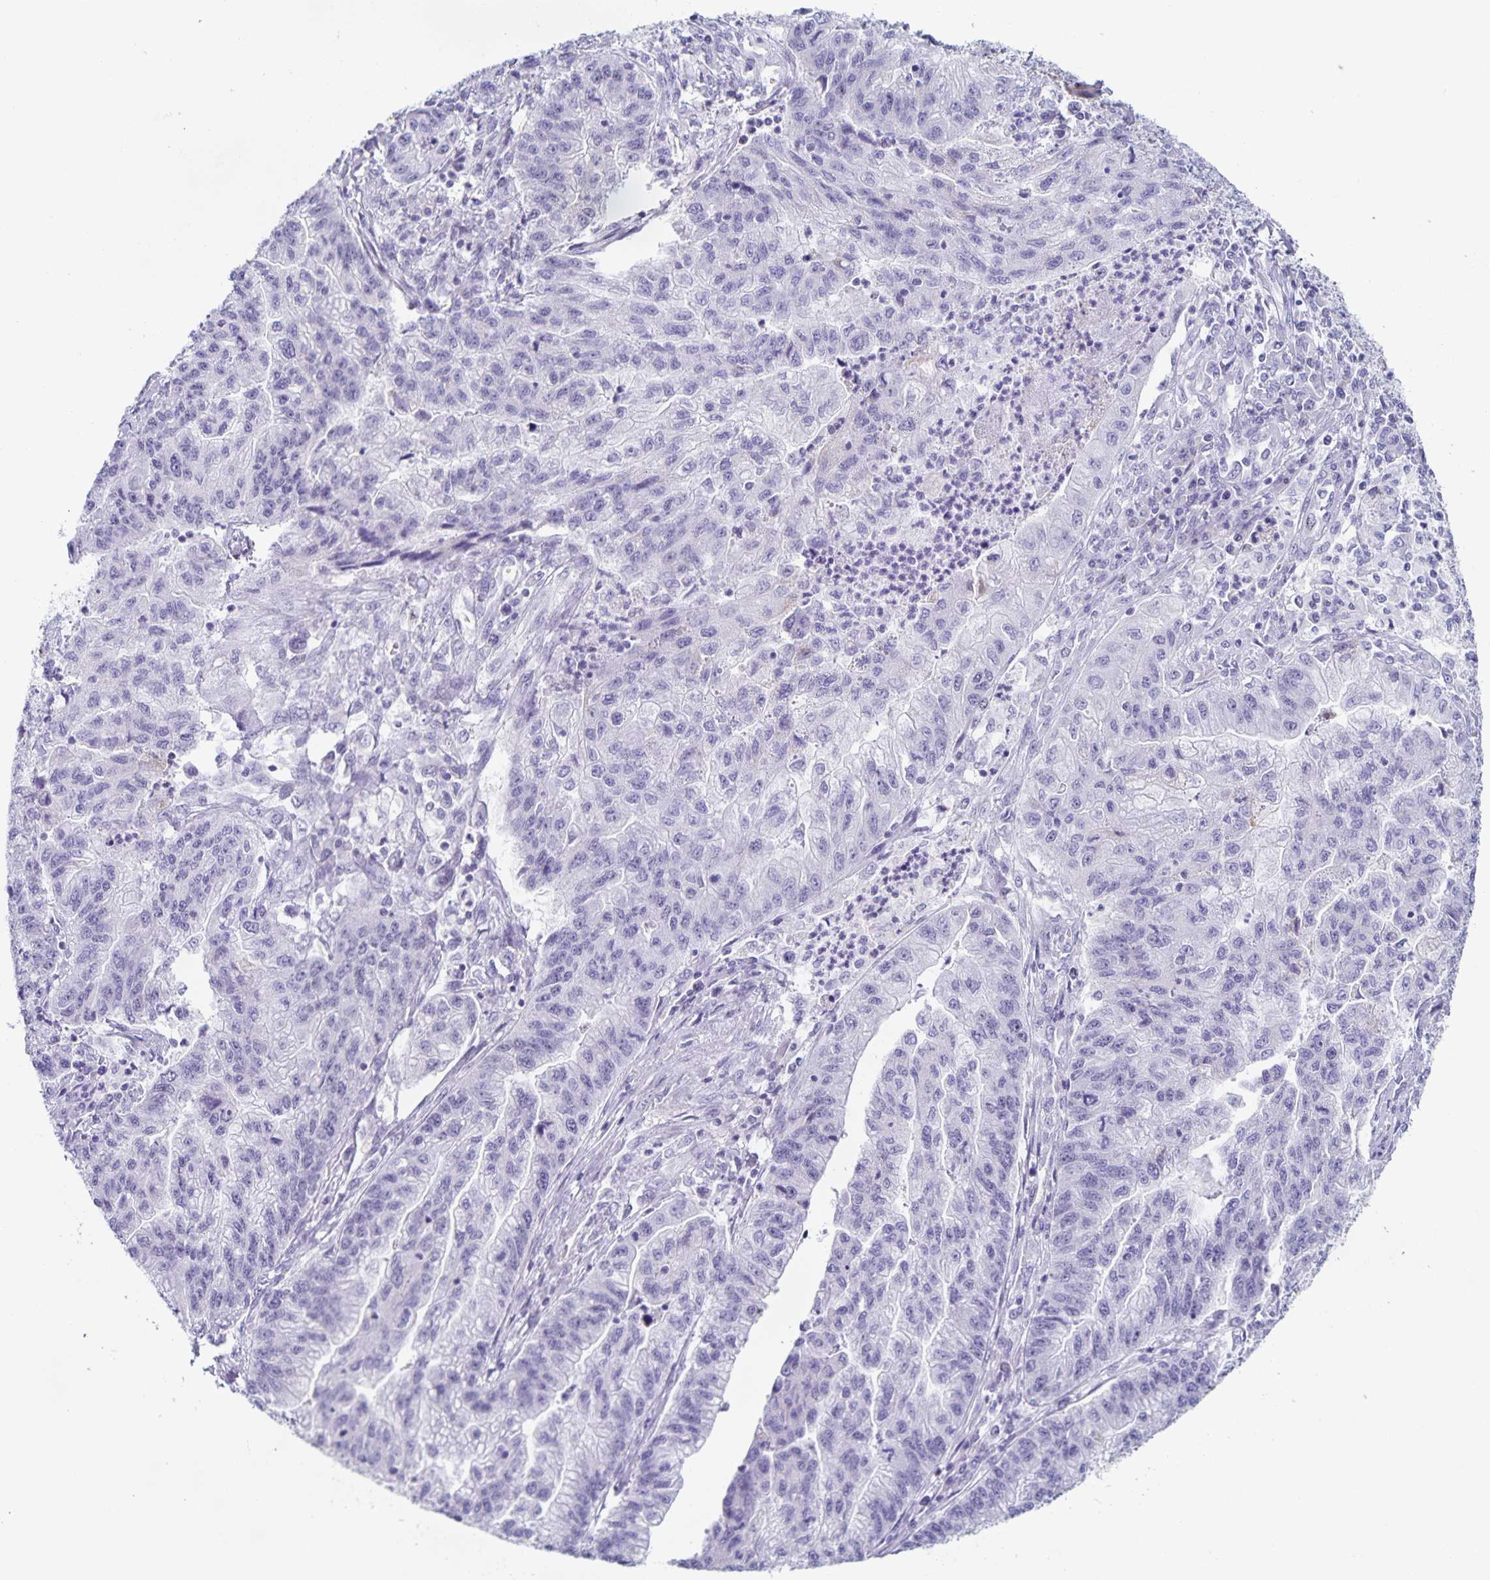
{"staining": {"intensity": "negative", "quantity": "none", "location": "none"}, "tissue": "stomach cancer", "cell_type": "Tumor cells", "image_type": "cancer", "snomed": [{"axis": "morphology", "description": "Adenocarcinoma, NOS"}, {"axis": "topography", "description": "Stomach"}], "caption": "Immunohistochemical staining of human stomach cancer exhibits no significant expression in tumor cells.", "gene": "CENPH", "patient": {"sex": "male", "age": 83}}